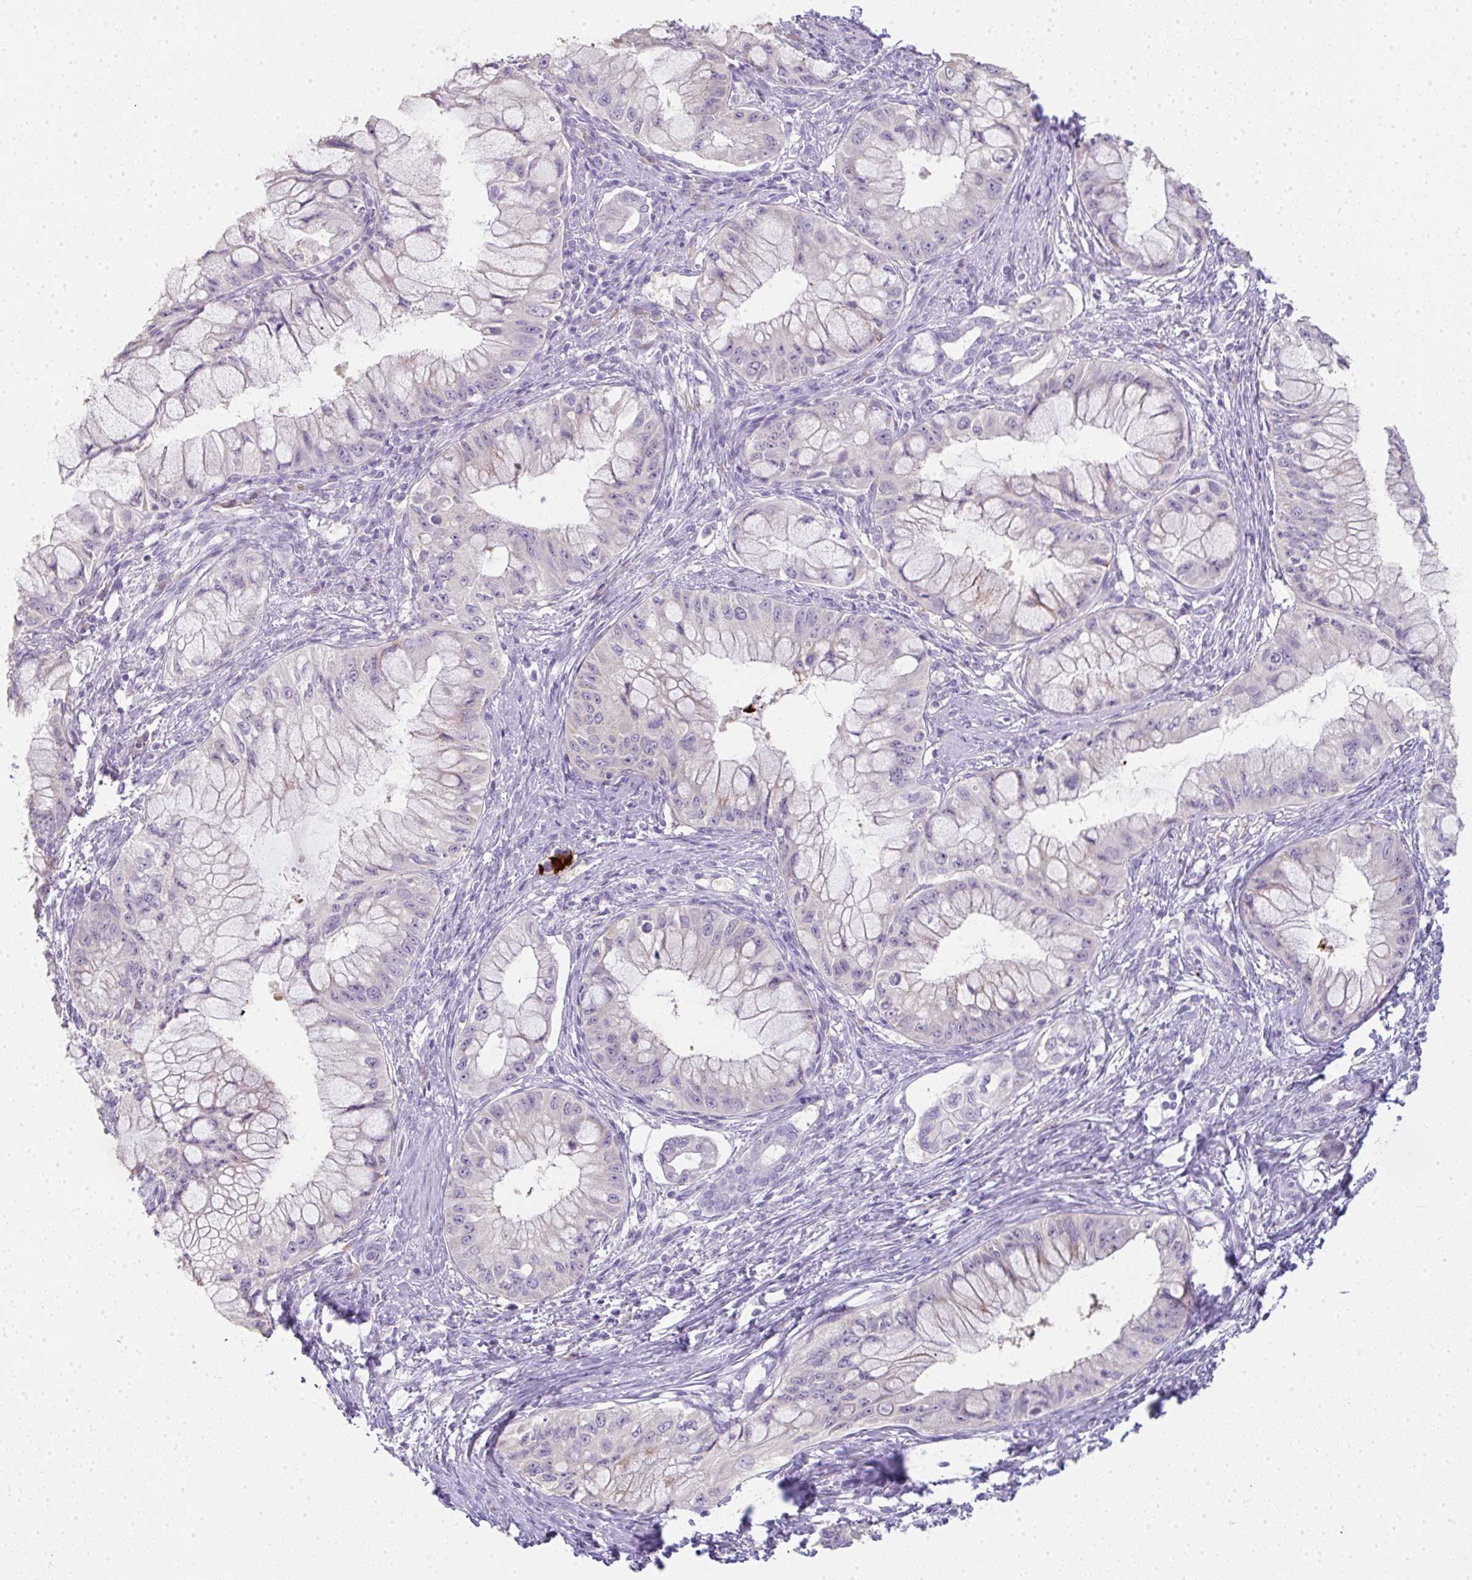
{"staining": {"intensity": "weak", "quantity": "<25%", "location": "cytoplasmic/membranous"}, "tissue": "pancreatic cancer", "cell_type": "Tumor cells", "image_type": "cancer", "snomed": [{"axis": "morphology", "description": "Adenocarcinoma, NOS"}, {"axis": "topography", "description": "Pancreas"}], "caption": "A histopathology image of human adenocarcinoma (pancreatic) is negative for staining in tumor cells.", "gene": "LPAR4", "patient": {"sex": "male", "age": 48}}